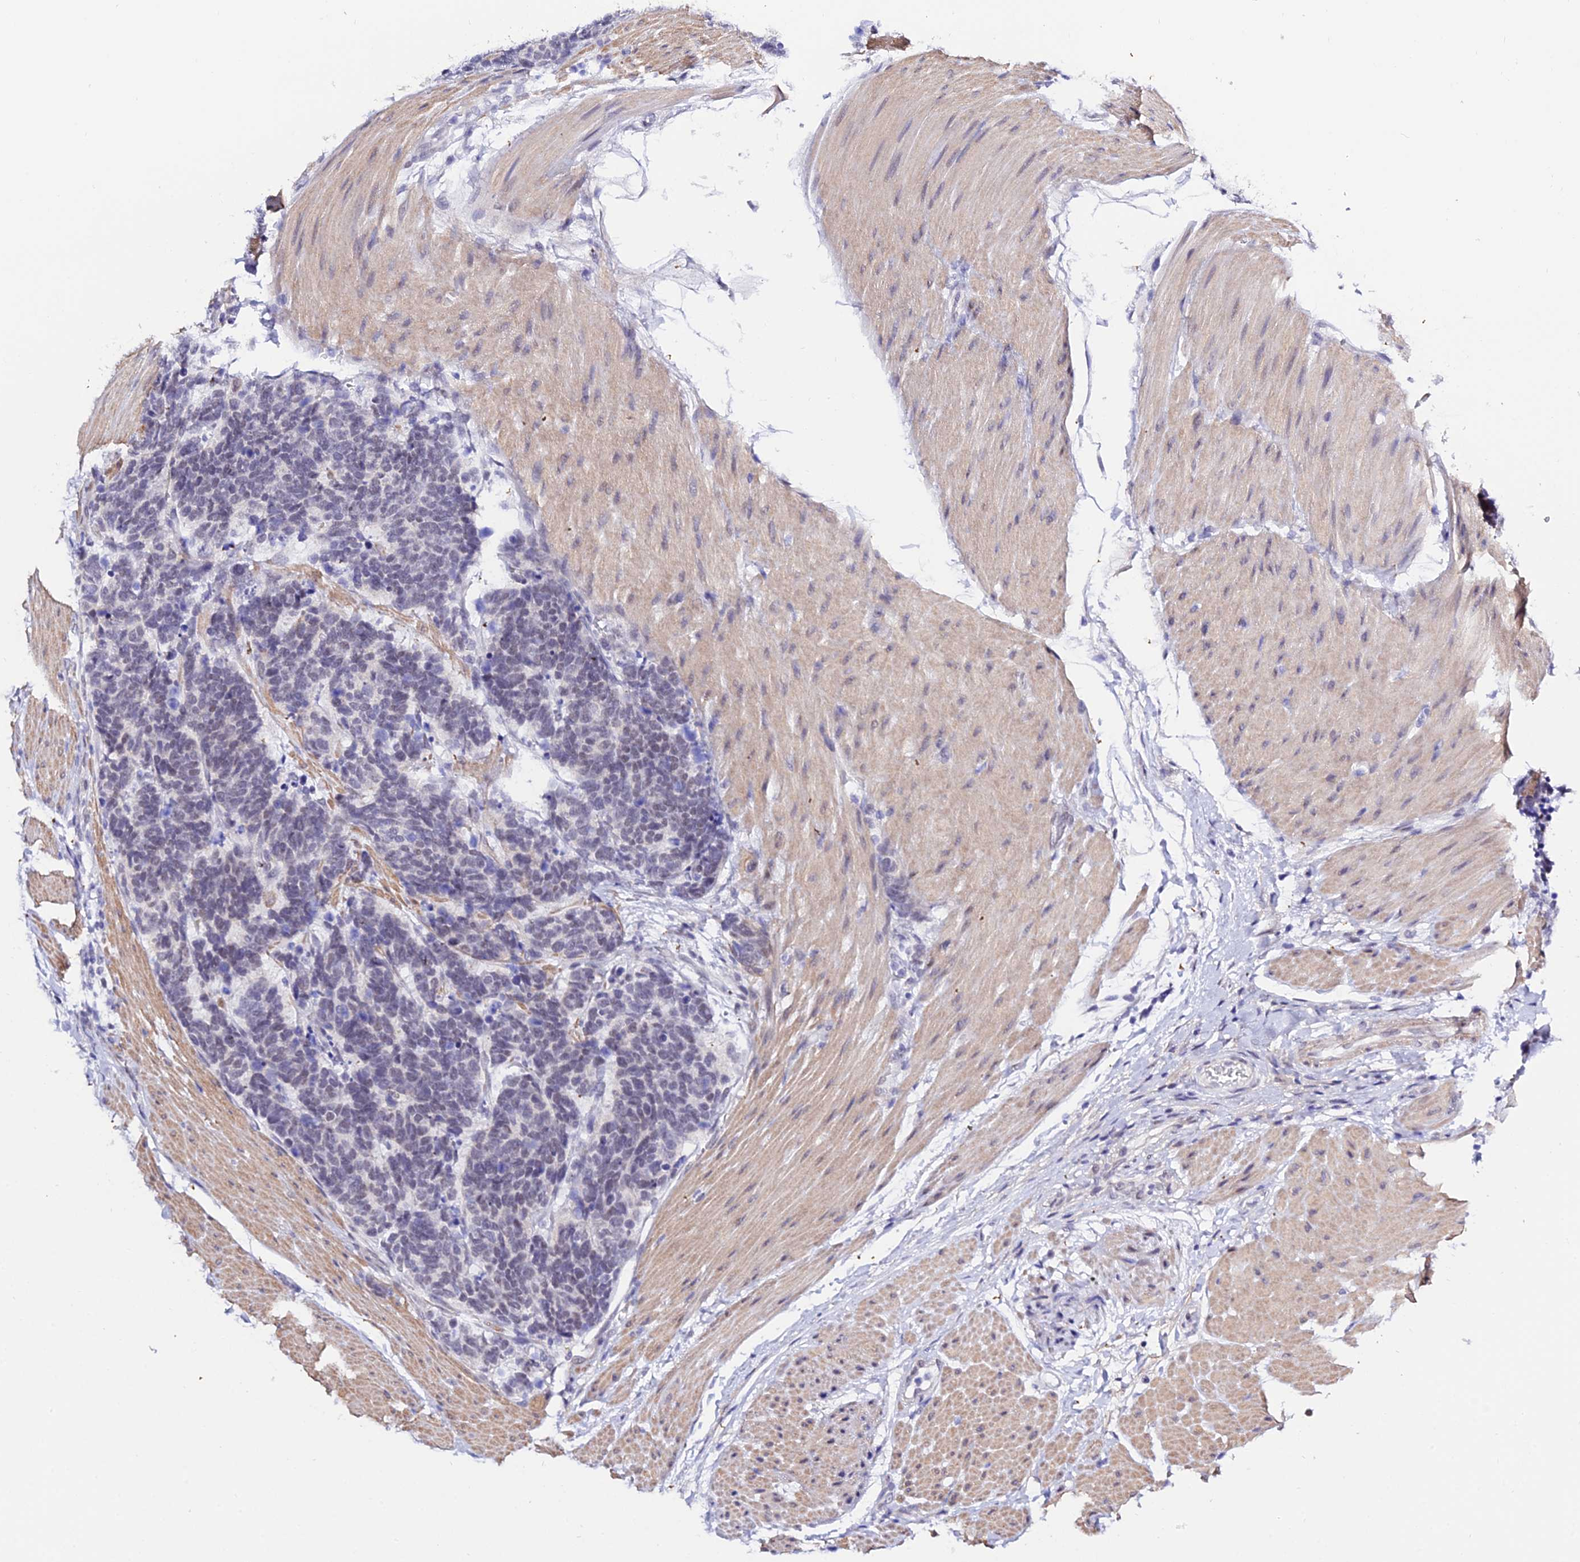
{"staining": {"intensity": "negative", "quantity": "none", "location": "none"}, "tissue": "carcinoid", "cell_type": "Tumor cells", "image_type": "cancer", "snomed": [{"axis": "morphology", "description": "Carcinoma, NOS"}, {"axis": "morphology", "description": "Carcinoid, malignant, NOS"}, {"axis": "topography", "description": "Urinary bladder"}], "caption": "Human carcinoma stained for a protein using immunohistochemistry (IHC) exhibits no staining in tumor cells.", "gene": "ZNF628", "patient": {"sex": "male", "age": 57}}